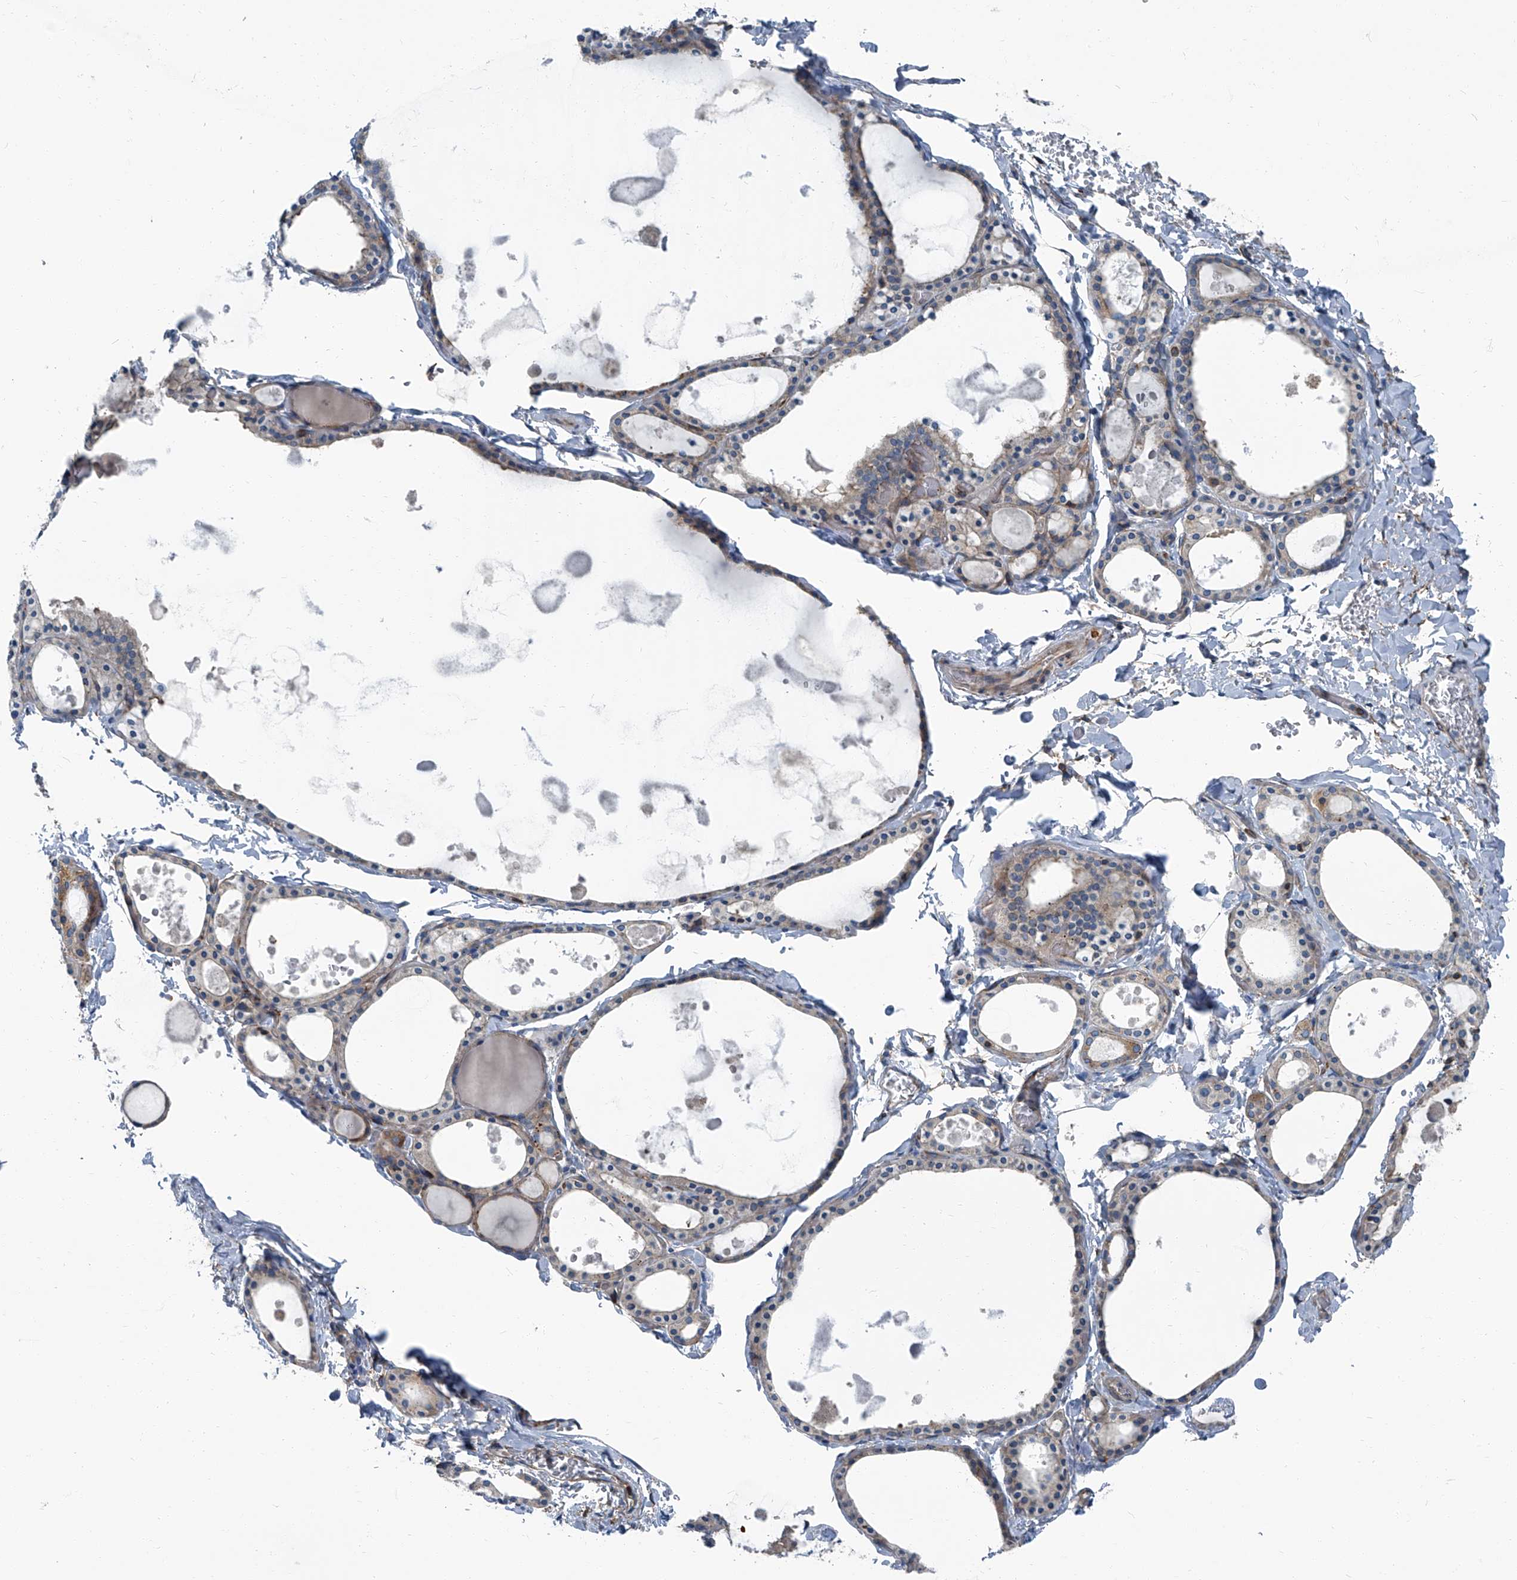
{"staining": {"intensity": "weak", "quantity": "25%-75%", "location": "cytoplasmic/membranous"}, "tissue": "thyroid gland", "cell_type": "Glandular cells", "image_type": "normal", "snomed": [{"axis": "morphology", "description": "Normal tissue, NOS"}, {"axis": "topography", "description": "Thyroid gland"}], "caption": "Protein expression analysis of unremarkable thyroid gland shows weak cytoplasmic/membranous positivity in approximately 25%-75% of glandular cells.", "gene": "SEPTIN7", "patient": {"sex": "male", "age": 56}}